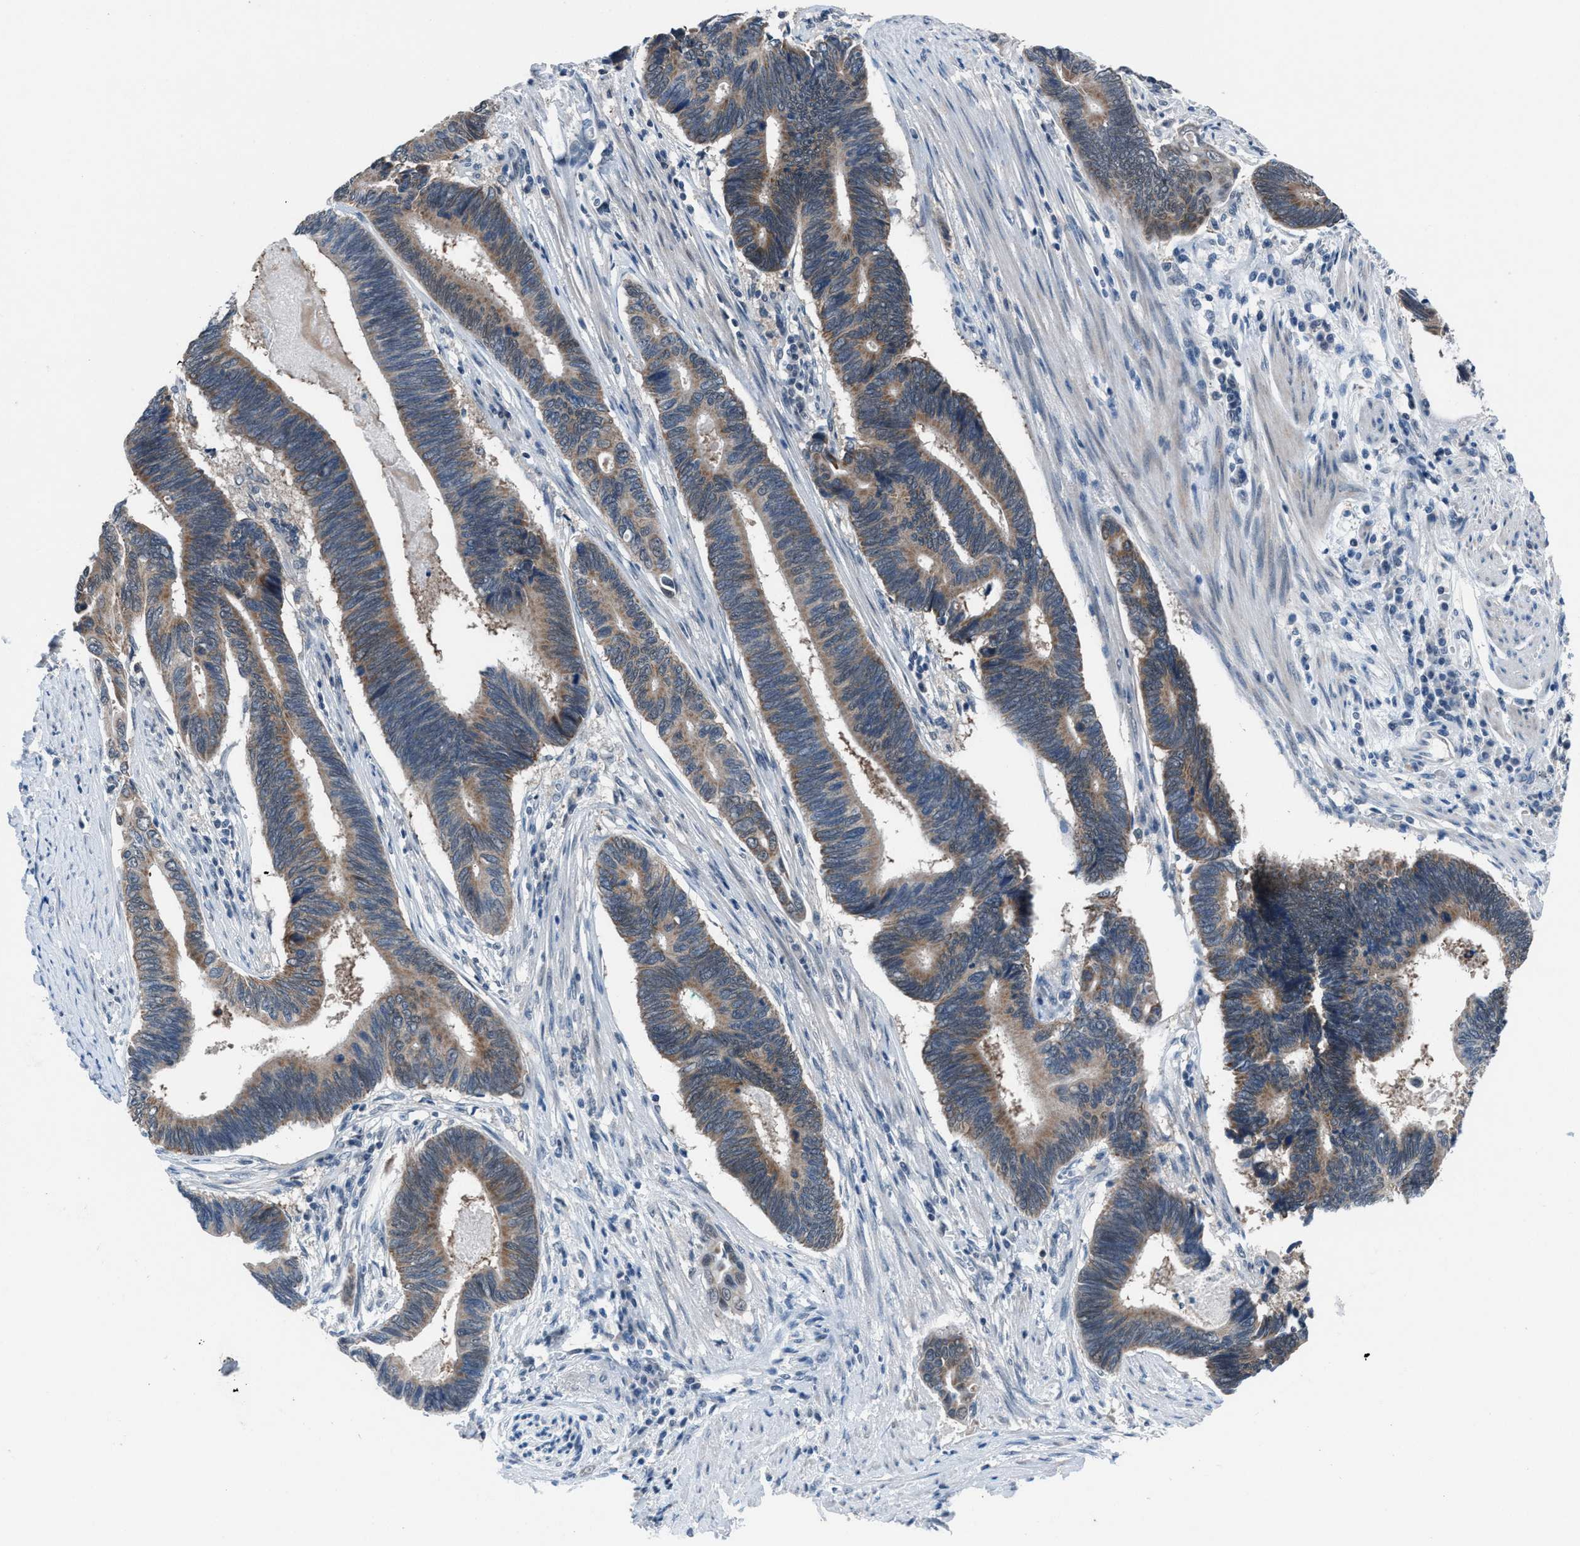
{"staining": {"intensity": "weak", "quantity": ">75%", "location": "cytoplasmic/membranous"}, "tissue": "pancreatic cancer", "cell_type": "Tumor cells", "image_type": "cancer", "snomed": [{"axis": "morphology", "description": "Adenocarcinoma, NOS"}, {"axis": "topography", "description": "Pancreas"}], "caption": "A high-resolution image shows IHC staining of pancreatic cancer (adenocarcinoma), which demonstrates weak cytoplasmic/membranous expression in approximately >75% of tumor cells.", "gene": "ANAPC11", "patient": {"sex": "female", "age": 70}}